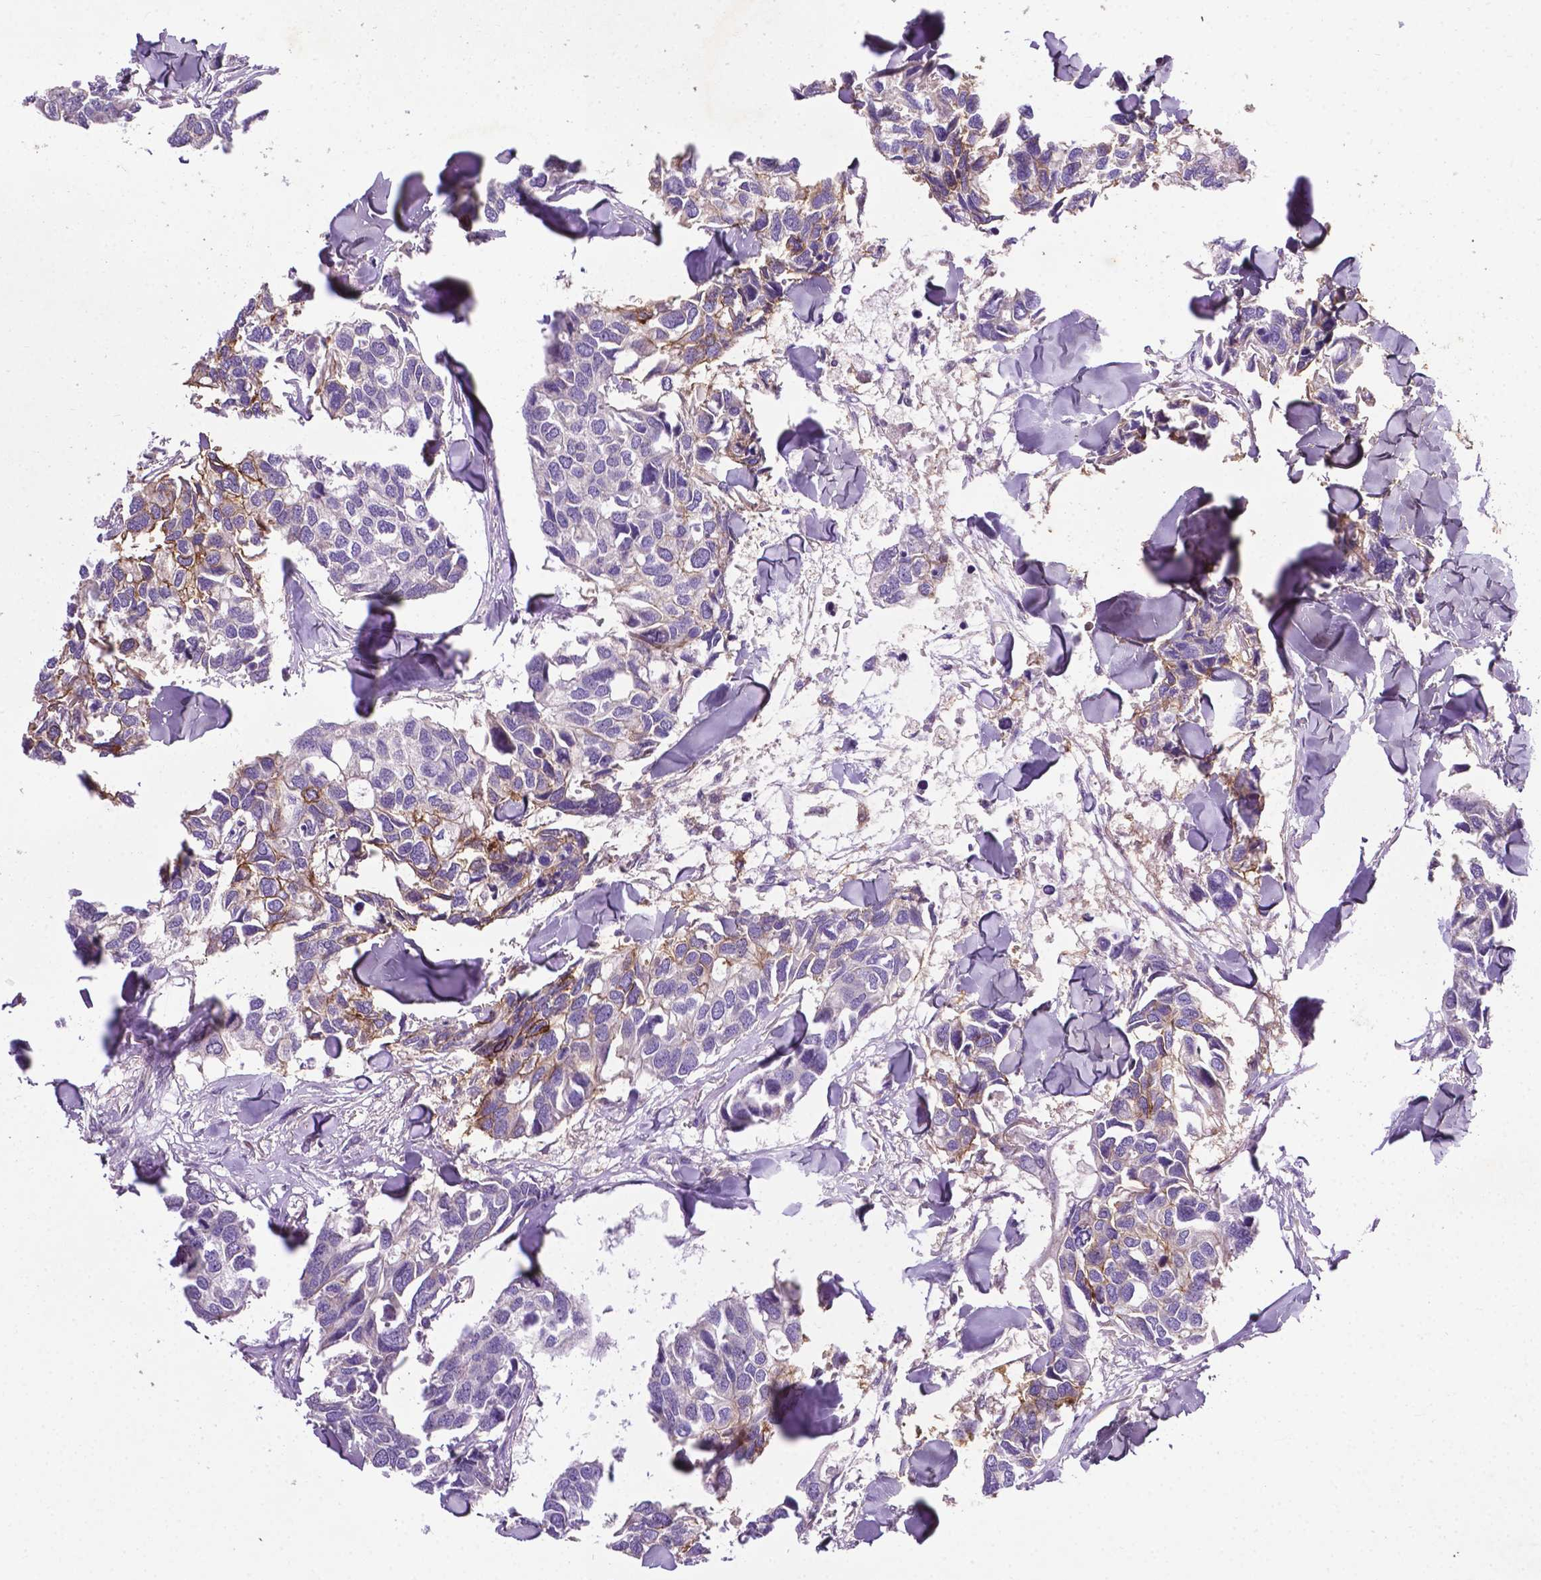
{"staining": {"intensity": "moderate", "quantity": "<25%", "location": "cytoplasmic/membranous"}, "tissue": "breast cancer", "cell_type": "Tumor cells", "image_type": "cancer", "snomed": [{"axis": "morphology", "description": "Duct carcinoma"}, {"axis": "topography", "description": "Breast"}], "caption": "Immunohistochemical staining of human breast cancer exhibits low levels of moderate cytoplasmic/membranous expression in about <25% of tumor cells. The protein of interest is stained brown, and the nuclei are stained in blue (DAB IHC with brightfield microscopy, high magnification).", "gene": "SPNS2", "patient": {"sex": "female", "age": 83}}